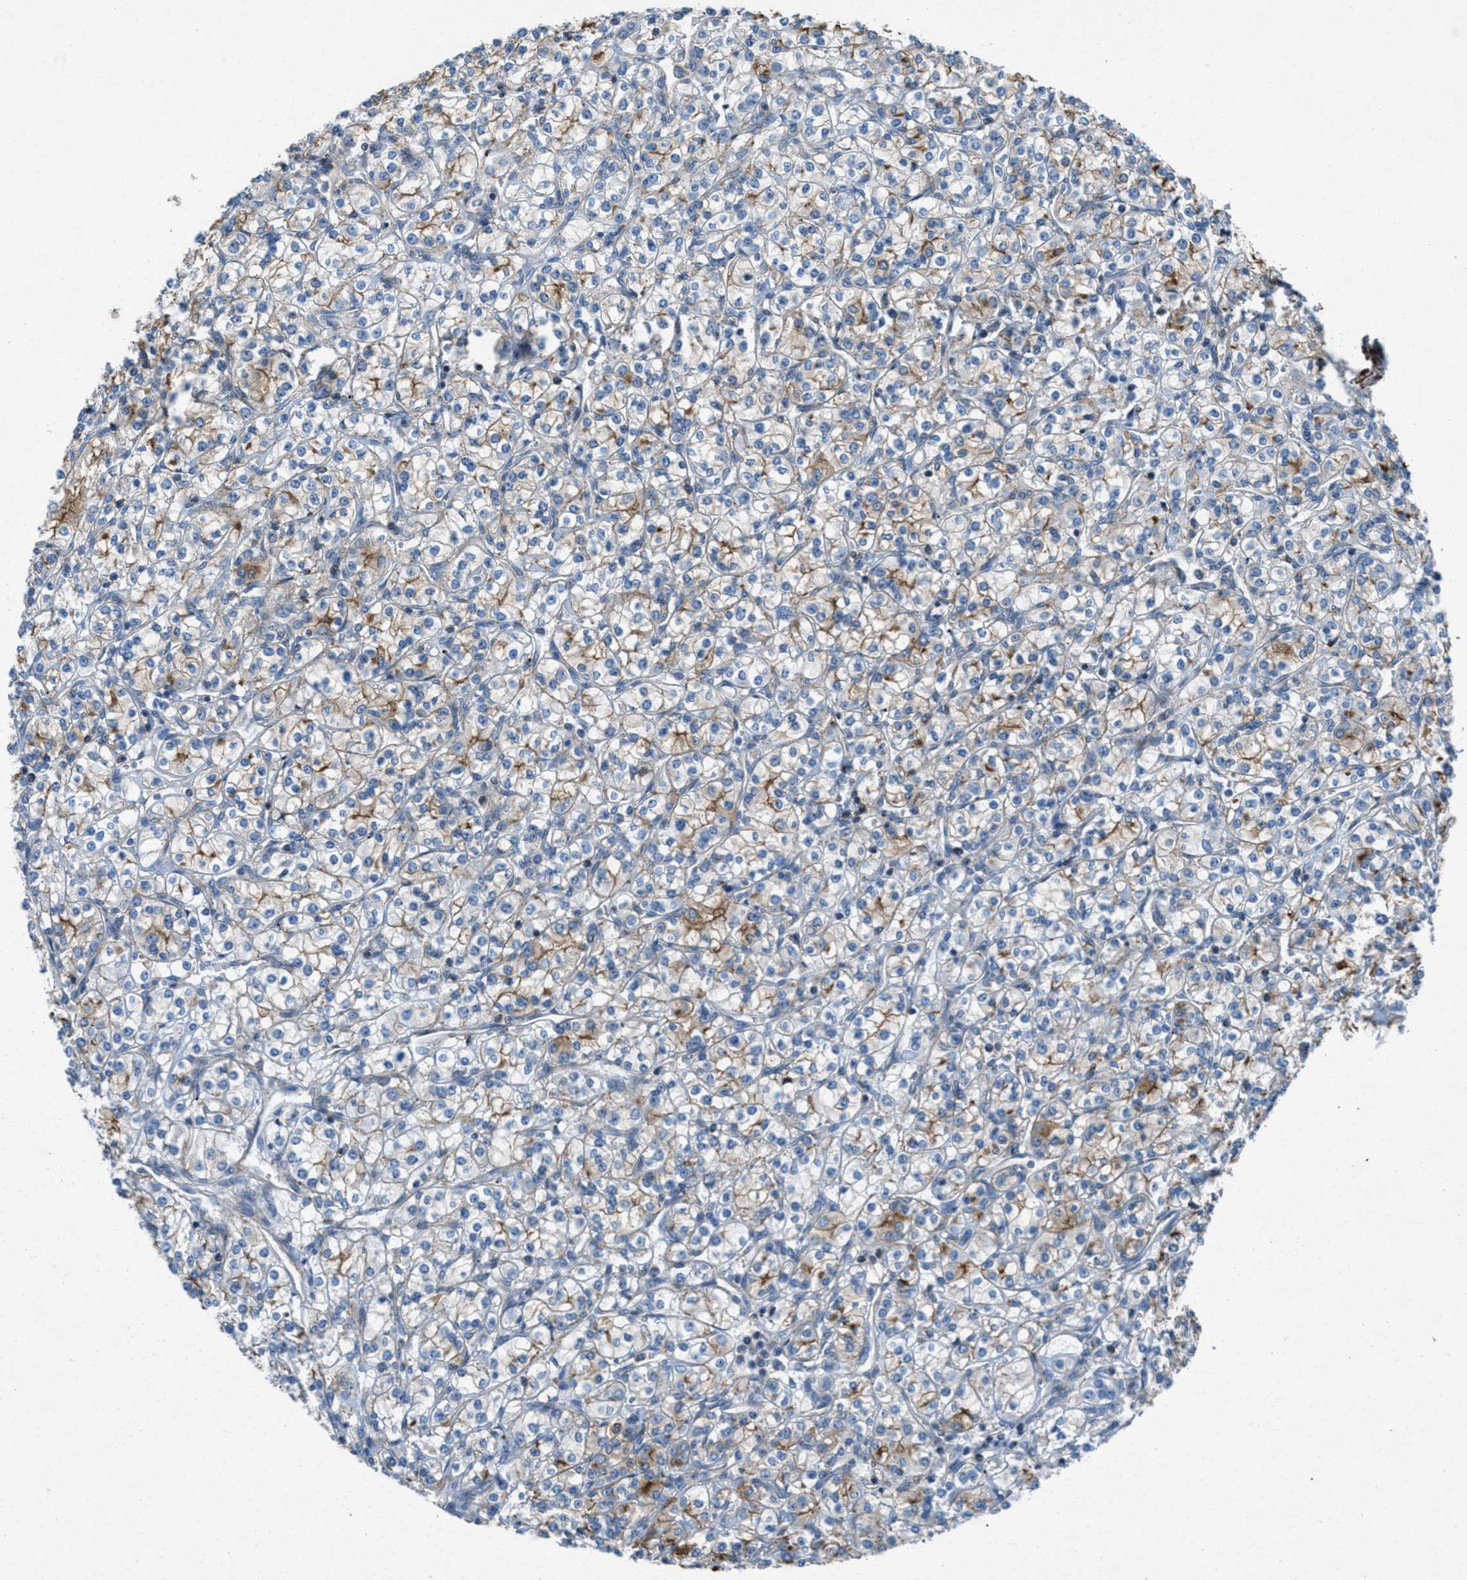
{"staining": {"intensity": "moderate", "quantity": "<25%", "location": "cytoplasmic/membranous"}, "tissue": "renal cancer", "cell_type": "Tumor cells", "image_type": "cancer", "snomed": [{"axis": "morphology", "description": "Adenocarcinoma, NOS"}, {"axis": "topography", "description": "Kidney"}], "caption": "Moderate cytoplasmic/membranous staining is appreciated in about <25% of tumor cells in renal adenocarcinoma.", "gene": "MFSD13A", "patient": {"sex": "male", "age": 77}}